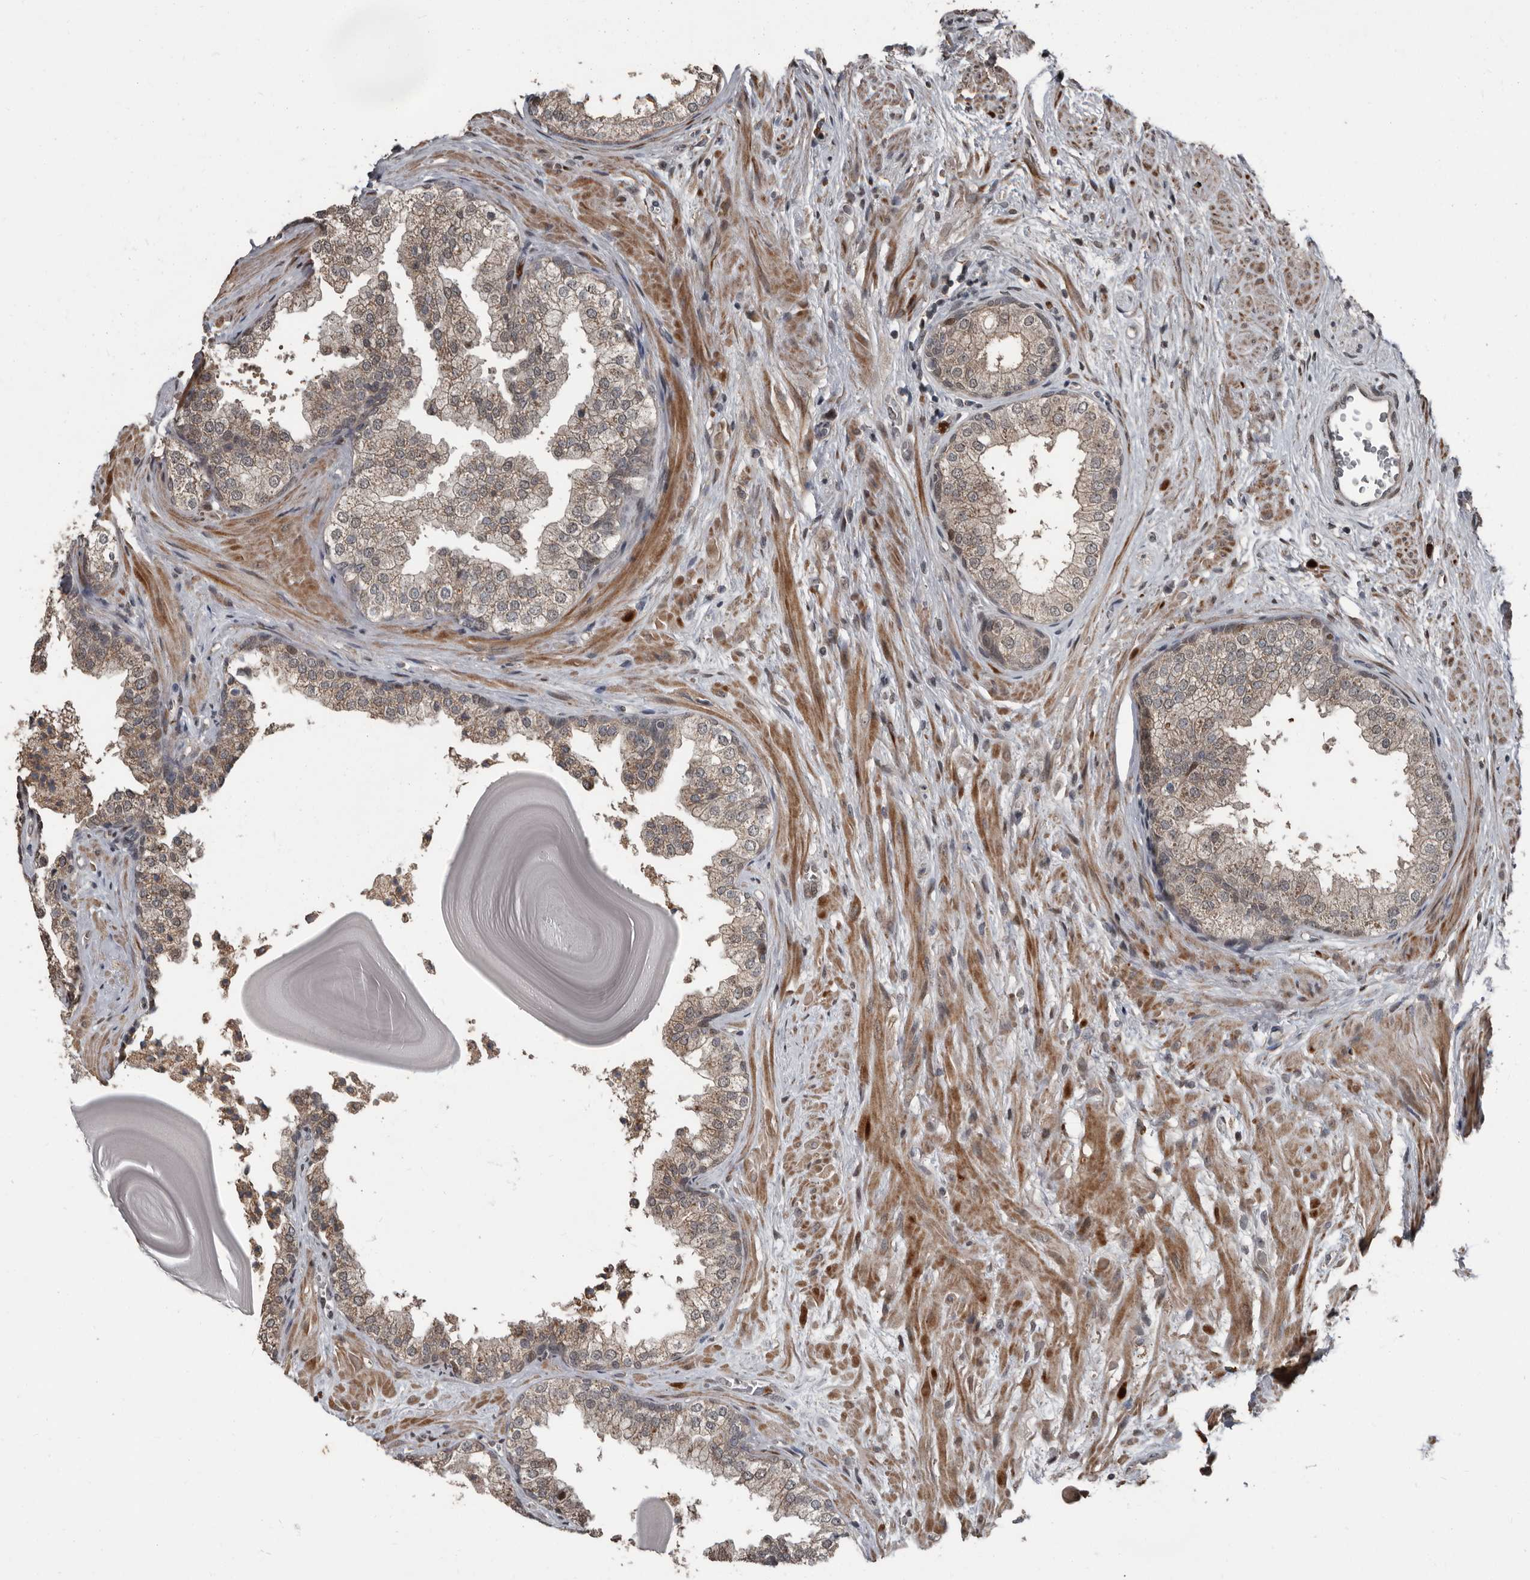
{"staining": {"intensity": "weak", "quantity": "25%-75%", "location": "cytoplasmic/membranous"}, "tissue": "prostate", "cell_type": "Glandular cells", "image_type": "normal", "snomed": [{"axis": "morphology", "description": "Normal tissue, NOS"}, {"axis": "topography", "description": "Prostate"}], "caption": "The photomicrograph displays immunohistochemical staining of benign prostate. There is weak cytoplasmic/membranous expression is present in approximately 25%-75% of glandular cells.", "gene": "FSBP", "patient": {"sex": "male", "age": 48}}